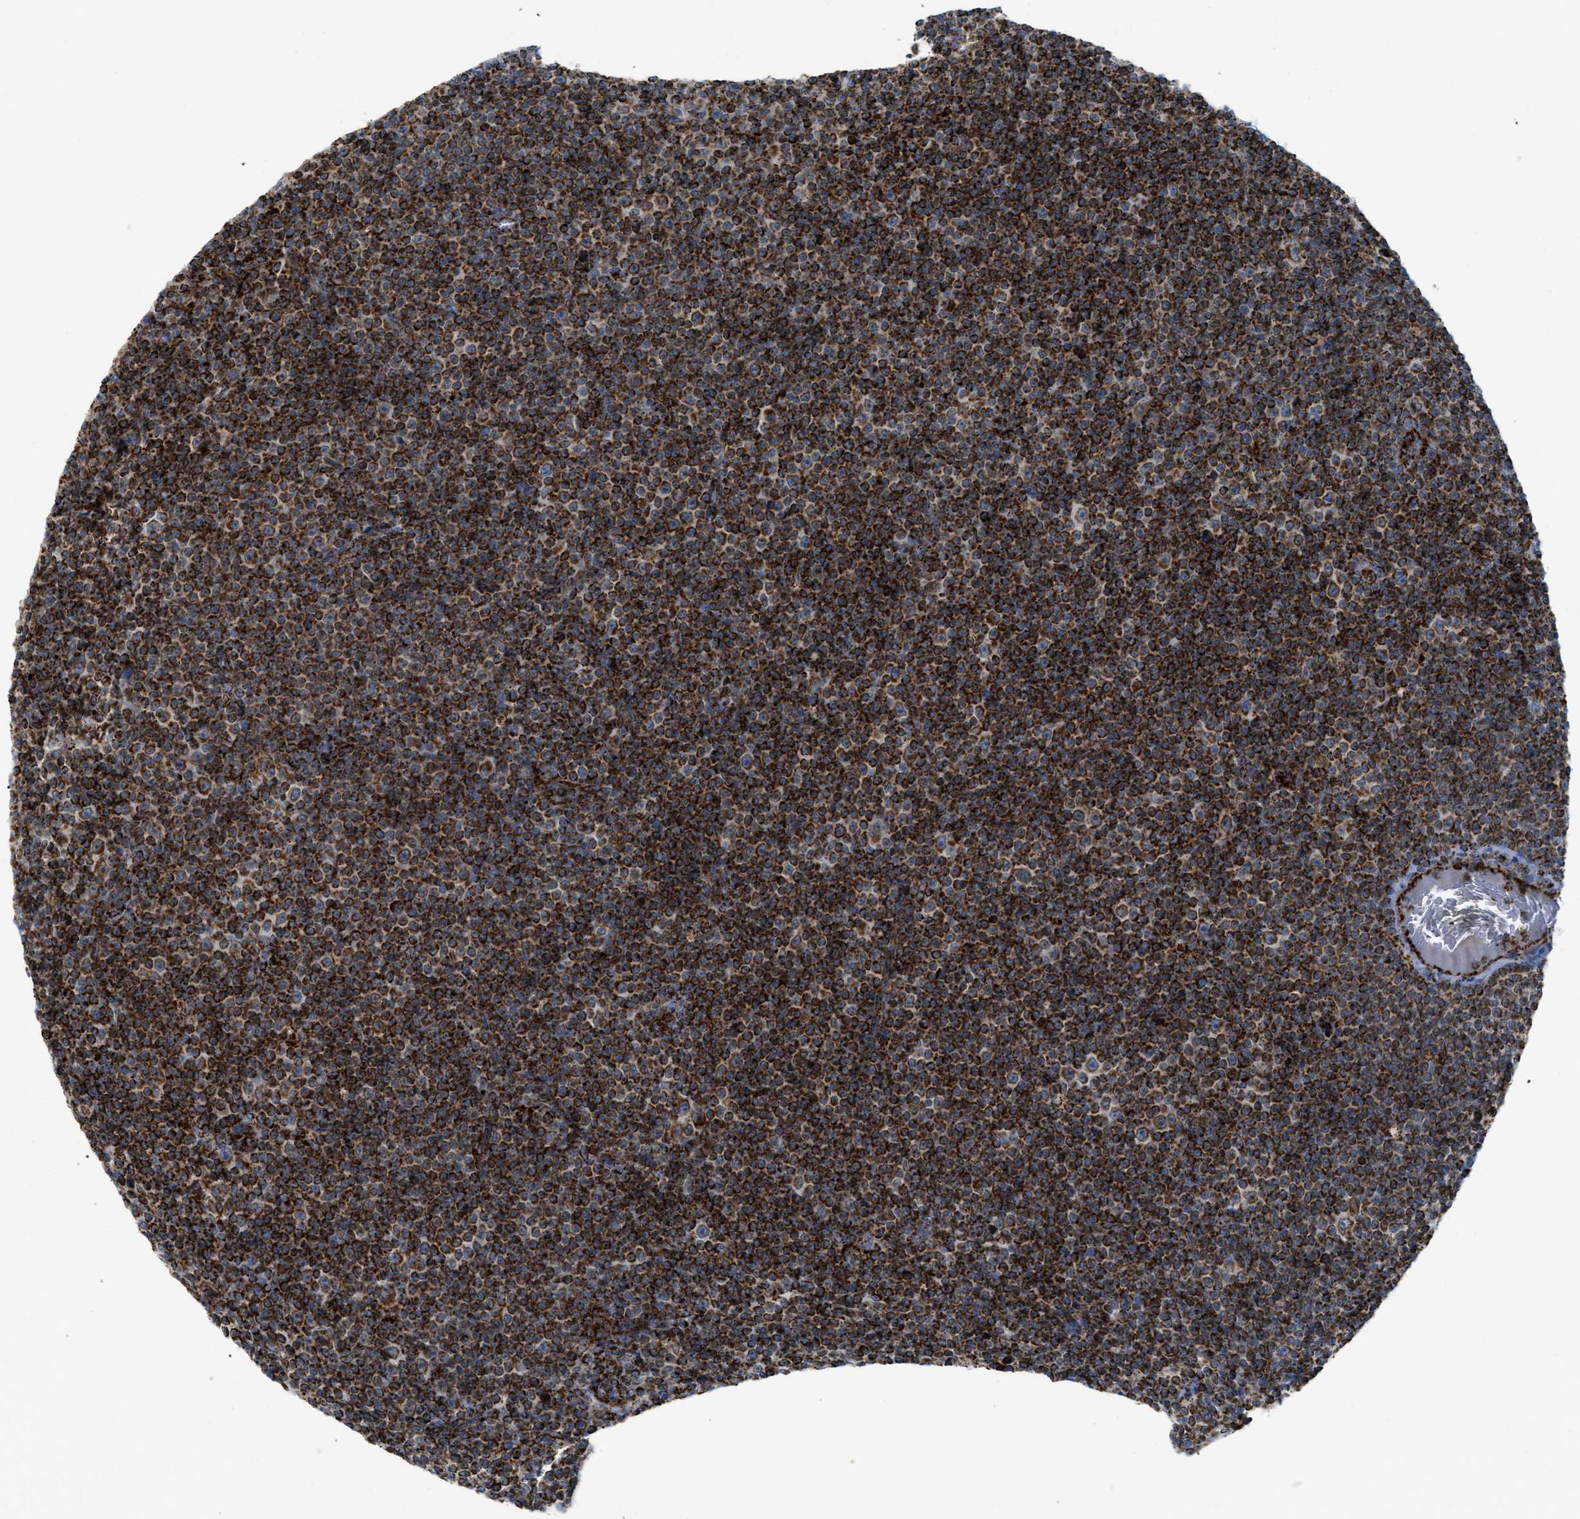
{"staining": {"intensity": "strong", "quantity": ">75%", "location": "cytoplasmic/membranous"}, "tissue": "lymphoma", "cell_type": "Tumor cells", "image_type": "cancer", "snomed": [{"axis": "morphology", "description": "Malignant lymphoma, non-Hodgkin's type, Low grade"}, {"axis": "topography", "description": "Lymph node"}], "caption": "This is a micrograph of immunohistochemistry staining of lymphoma, which shows strong expression in the cytoplasmic/membranous of tumor cells.", "gene": "SQOR", "patient": {"sex": "female", "age": 67}}